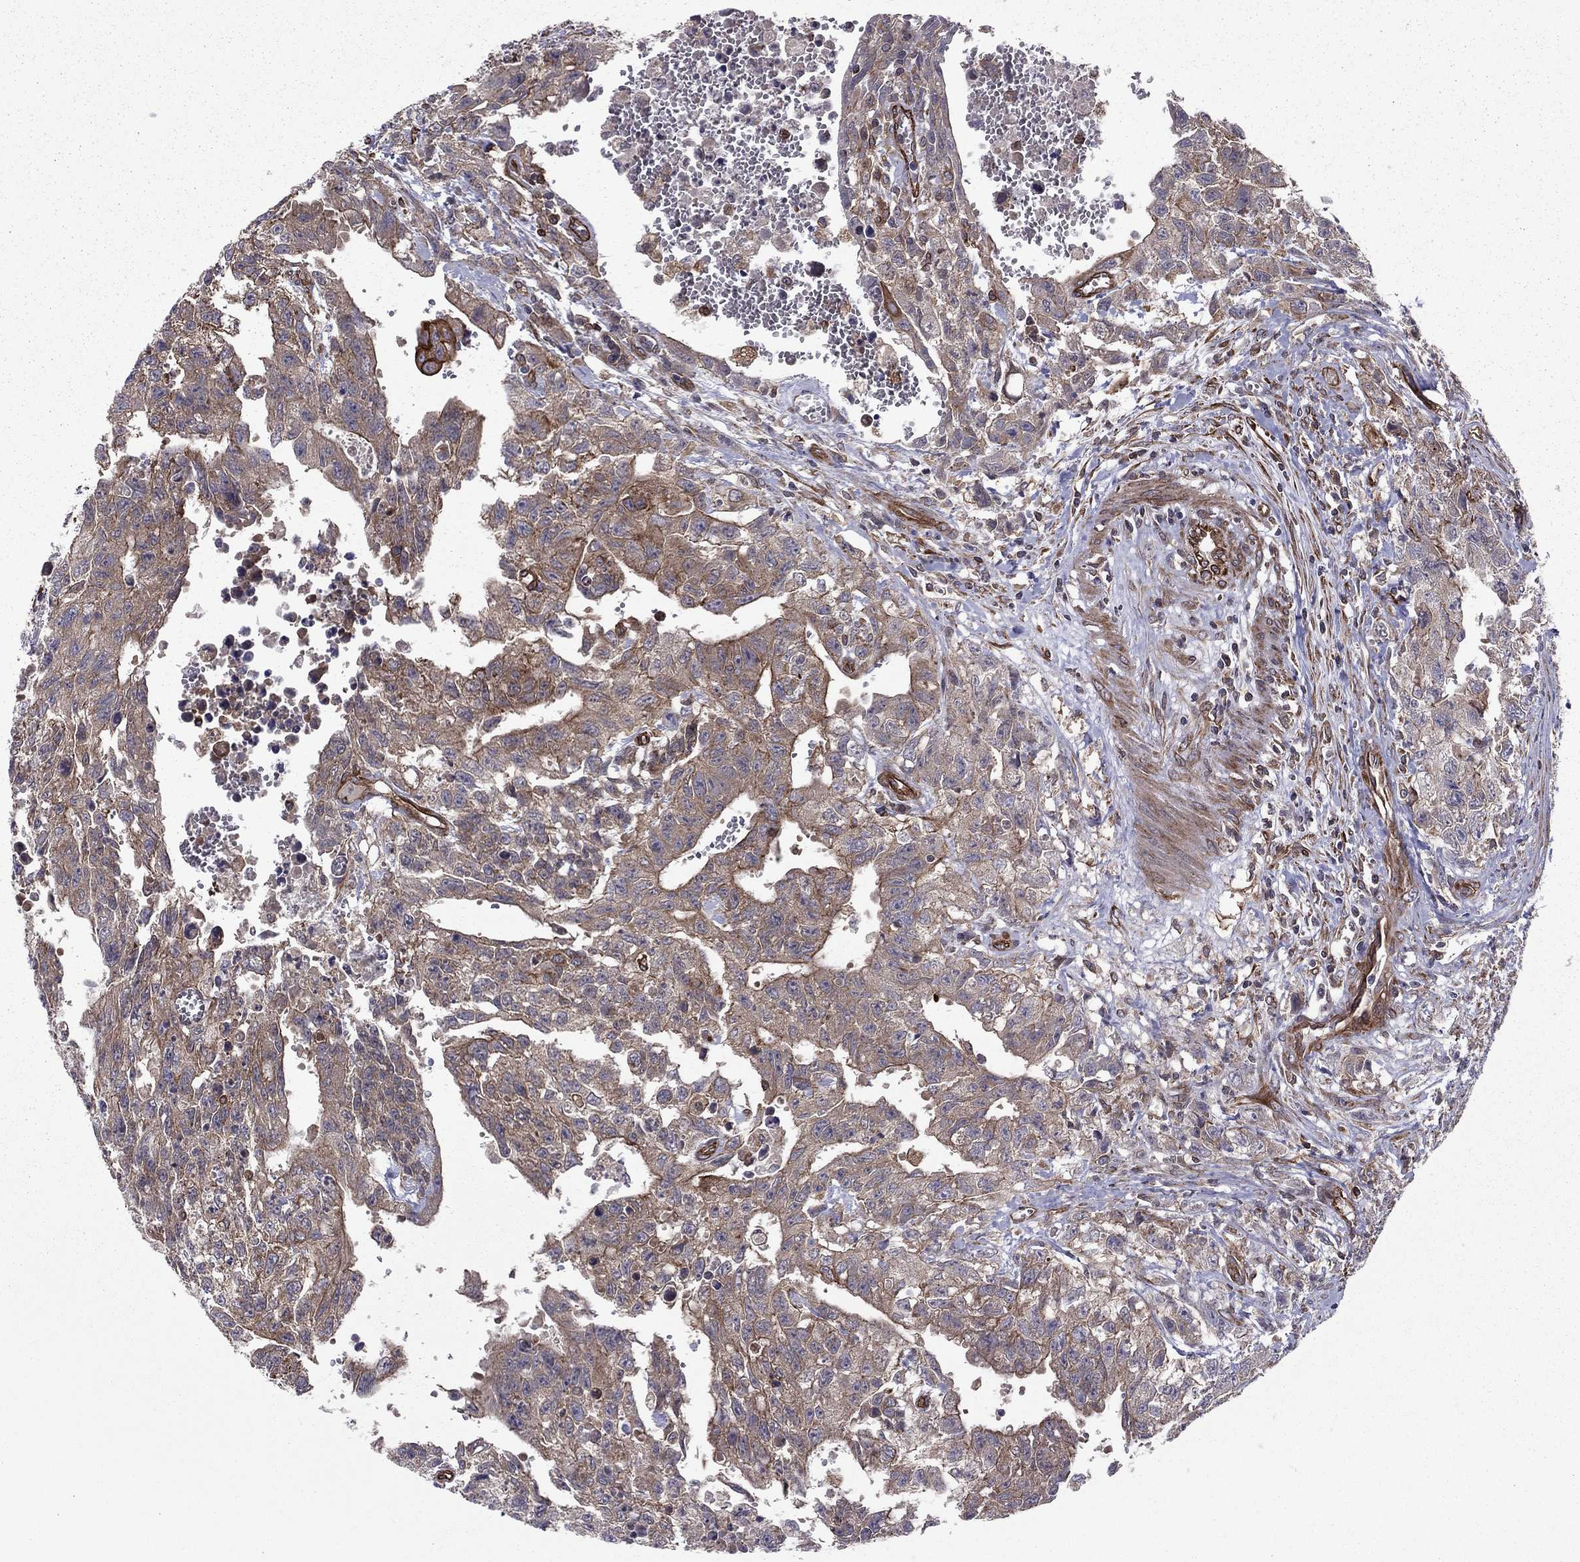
{"staining": {"intensity": "strong", "quantity": "<25%", "location": "cytoplasmic/membranous"}, "tissue": "testis cancer", "cell_type": "Tumor cells", "image_type": "cancer", "snomed": [{"axis": "morphology", "description": "Carcinoma, Embryonal, NOS"}, {"axis": "topography", "description": "Testis"}], "caption": "Immunohistochemistry (IHC) of testis embryonal carcinoma demonstrates medium levels of strong cytoplasmic/membranous staining in about <25% of tumor cells.", "gene": "SHMT1", "patient": {"sex": "male", "age": 24}}